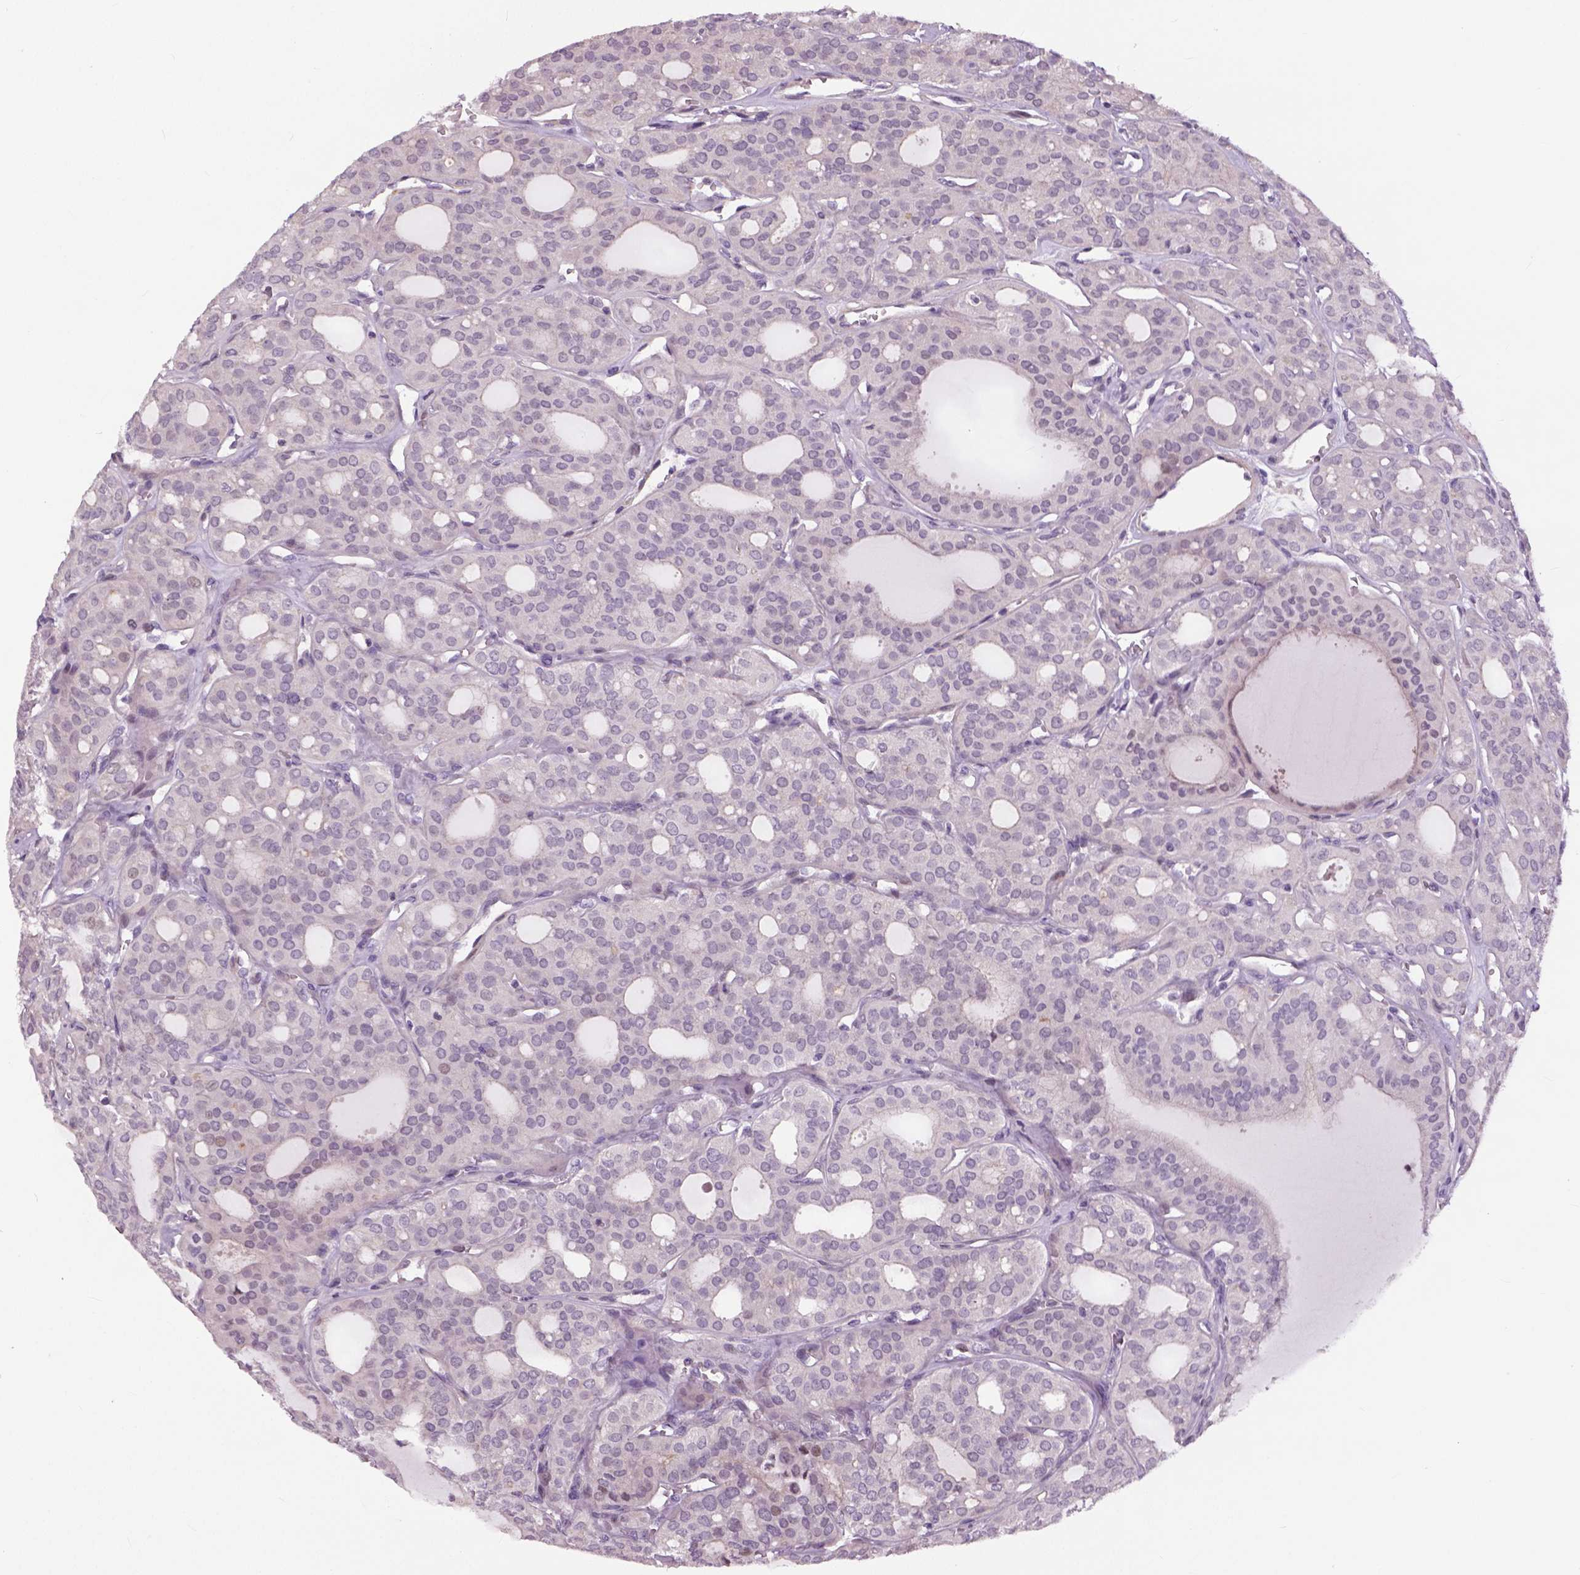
{"staining": {"intensity": "negative", "quantity": "none", "location": "none"}, "tissue": "thyroid cancer", "cell_type": "Tumor cells", "image_type": "cancer", "snomed": [{"axis": "morphology", "description": "Follicular adenoma carcinoma, NOS"}, {"axis": "topography", "description": "Thyroid gland"}], "caption": "Immunohistochemical staining of thyroid follicular adenoma carcinoma exhibits no significant staining in tumor cells. (DAB (3,3'-diaminobenzidine) immunohistochemistry (IHC), high magnification).", "gene": "NECAB1", "patient": {"sex": "male", "age": 75}}